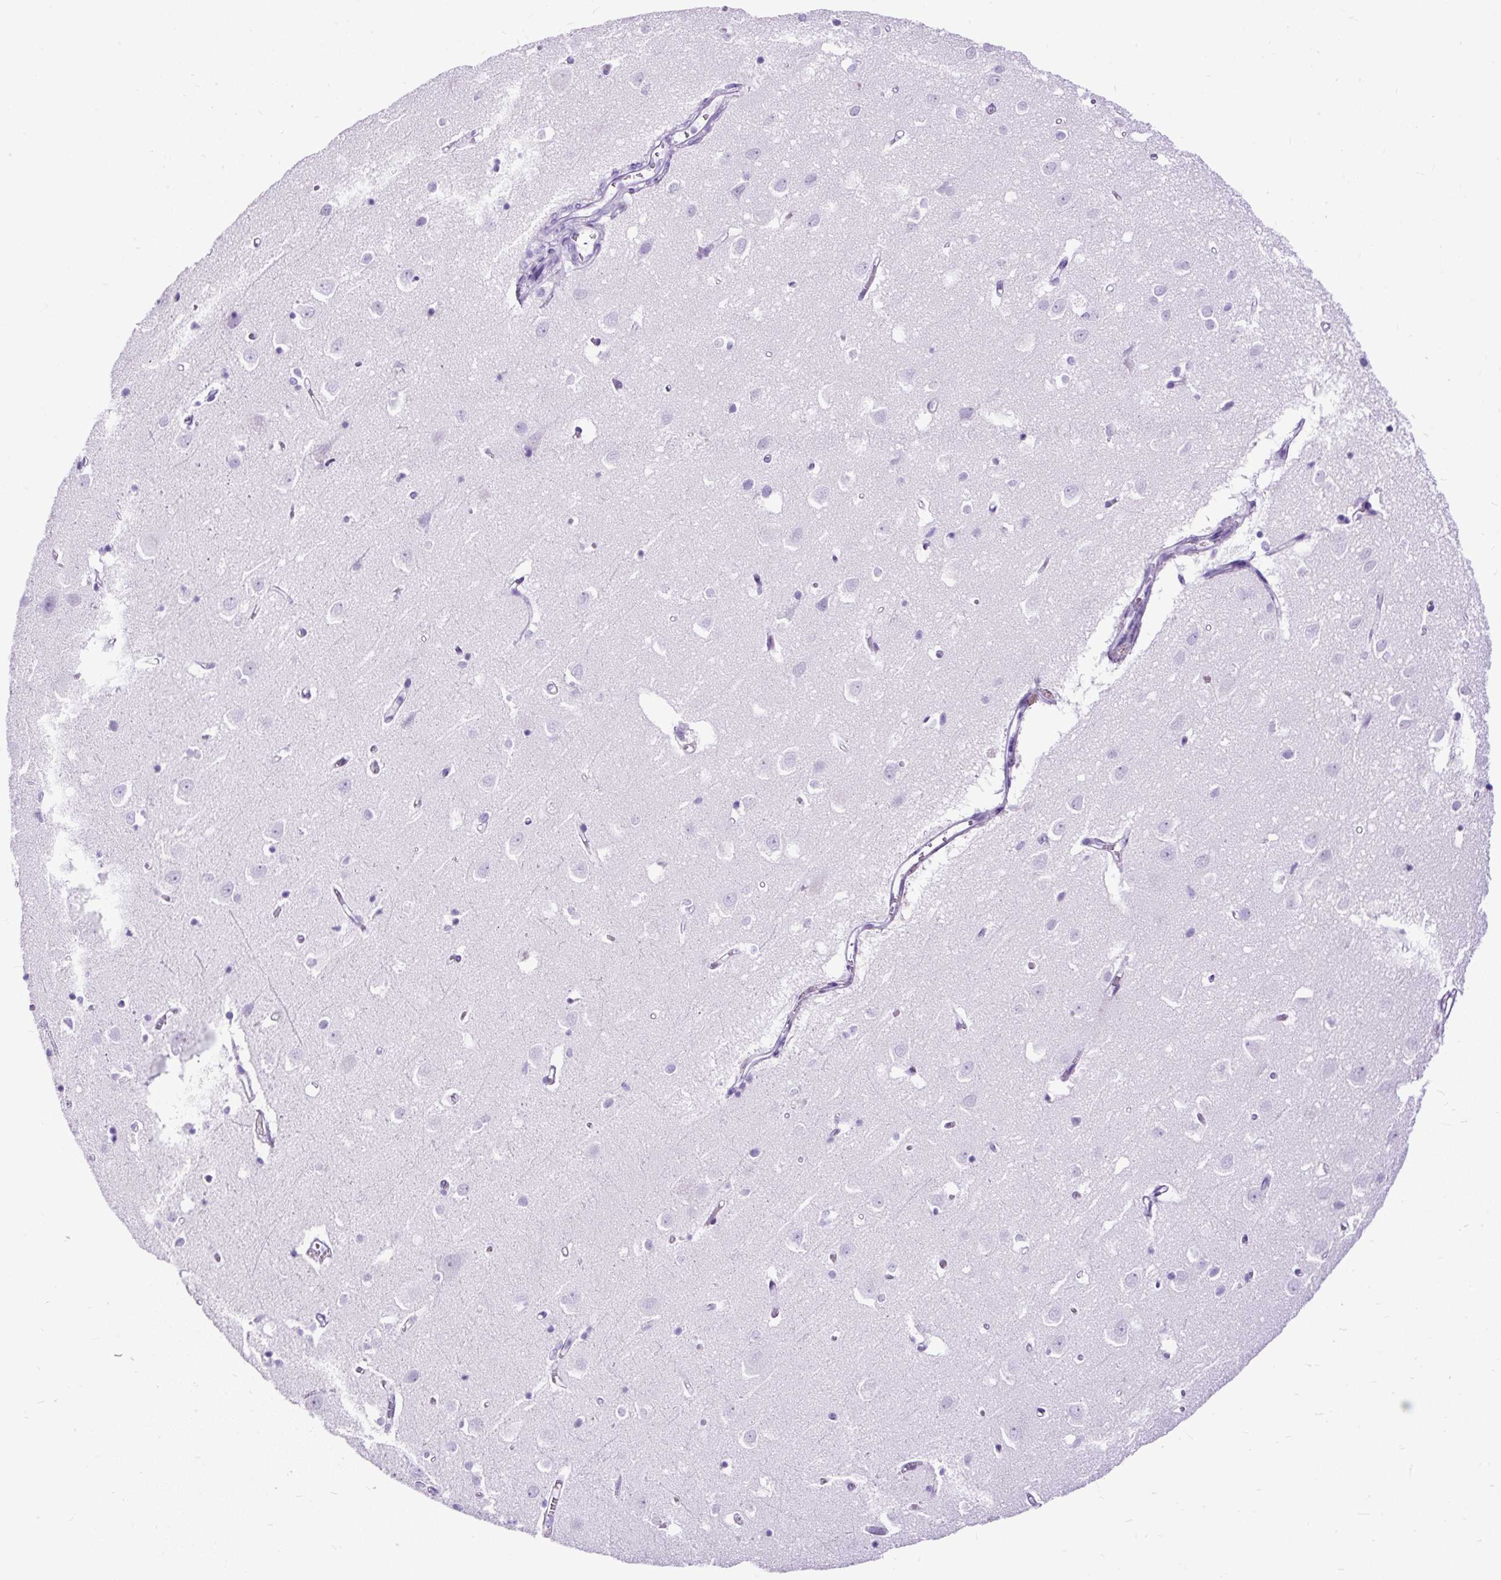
{"staining": {"intensity": "negative", "quantity": "none", "location": "none"}, "tissue": "cerebral cortex", "cell_type": "Endothelial cells", "image_type": "normal", "snomed": [{"axis": "morphology", "description": "Normal tissue, NOS"}, {"axis": "topography", "description": "Cerebral cortex"}], "caption": "A high-resolution histopathology image shows IHC staining of benign cerebral cortex, which shows no significant expression in endothelial cells.", "gene": "PDIA2", "patient": {"sex": "male", "age": 70}}